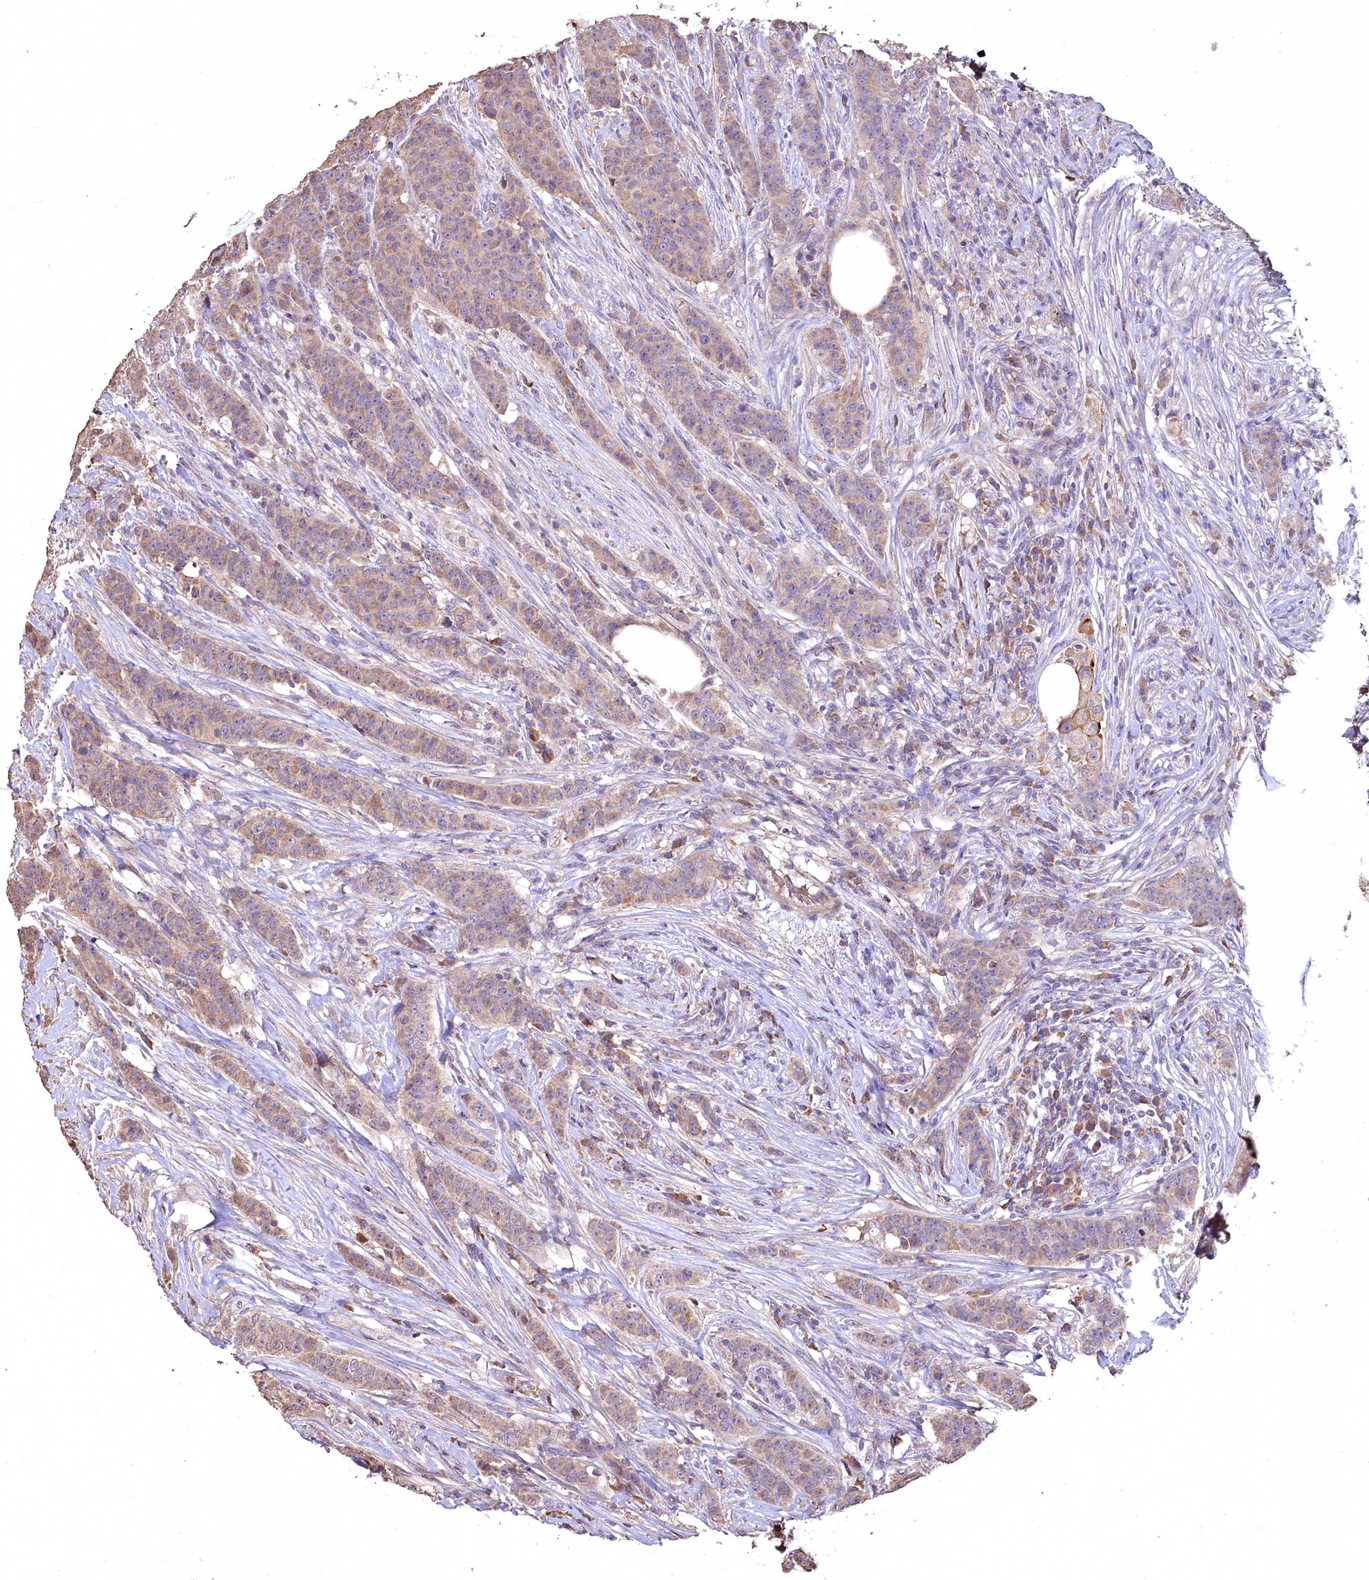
{"staining": {"intensity": "weak", "quantity": "<25%", "location": "cytoplasmic/membranous"}, "tissue": "breast cancer", "cell_type": "Tumor cells", "image_type": "cancer", "snomed": [{"axis": "morphology", "description": "Duct carcinoma"}, {"axis": "topography", "description": "Breast"}], "caption": "IHC of invasive ductal carcinoma (breast) displays no positivity in tumor cells.", "gene": "FUNDC1", "patient": {"sex": "female", "age": 40}}